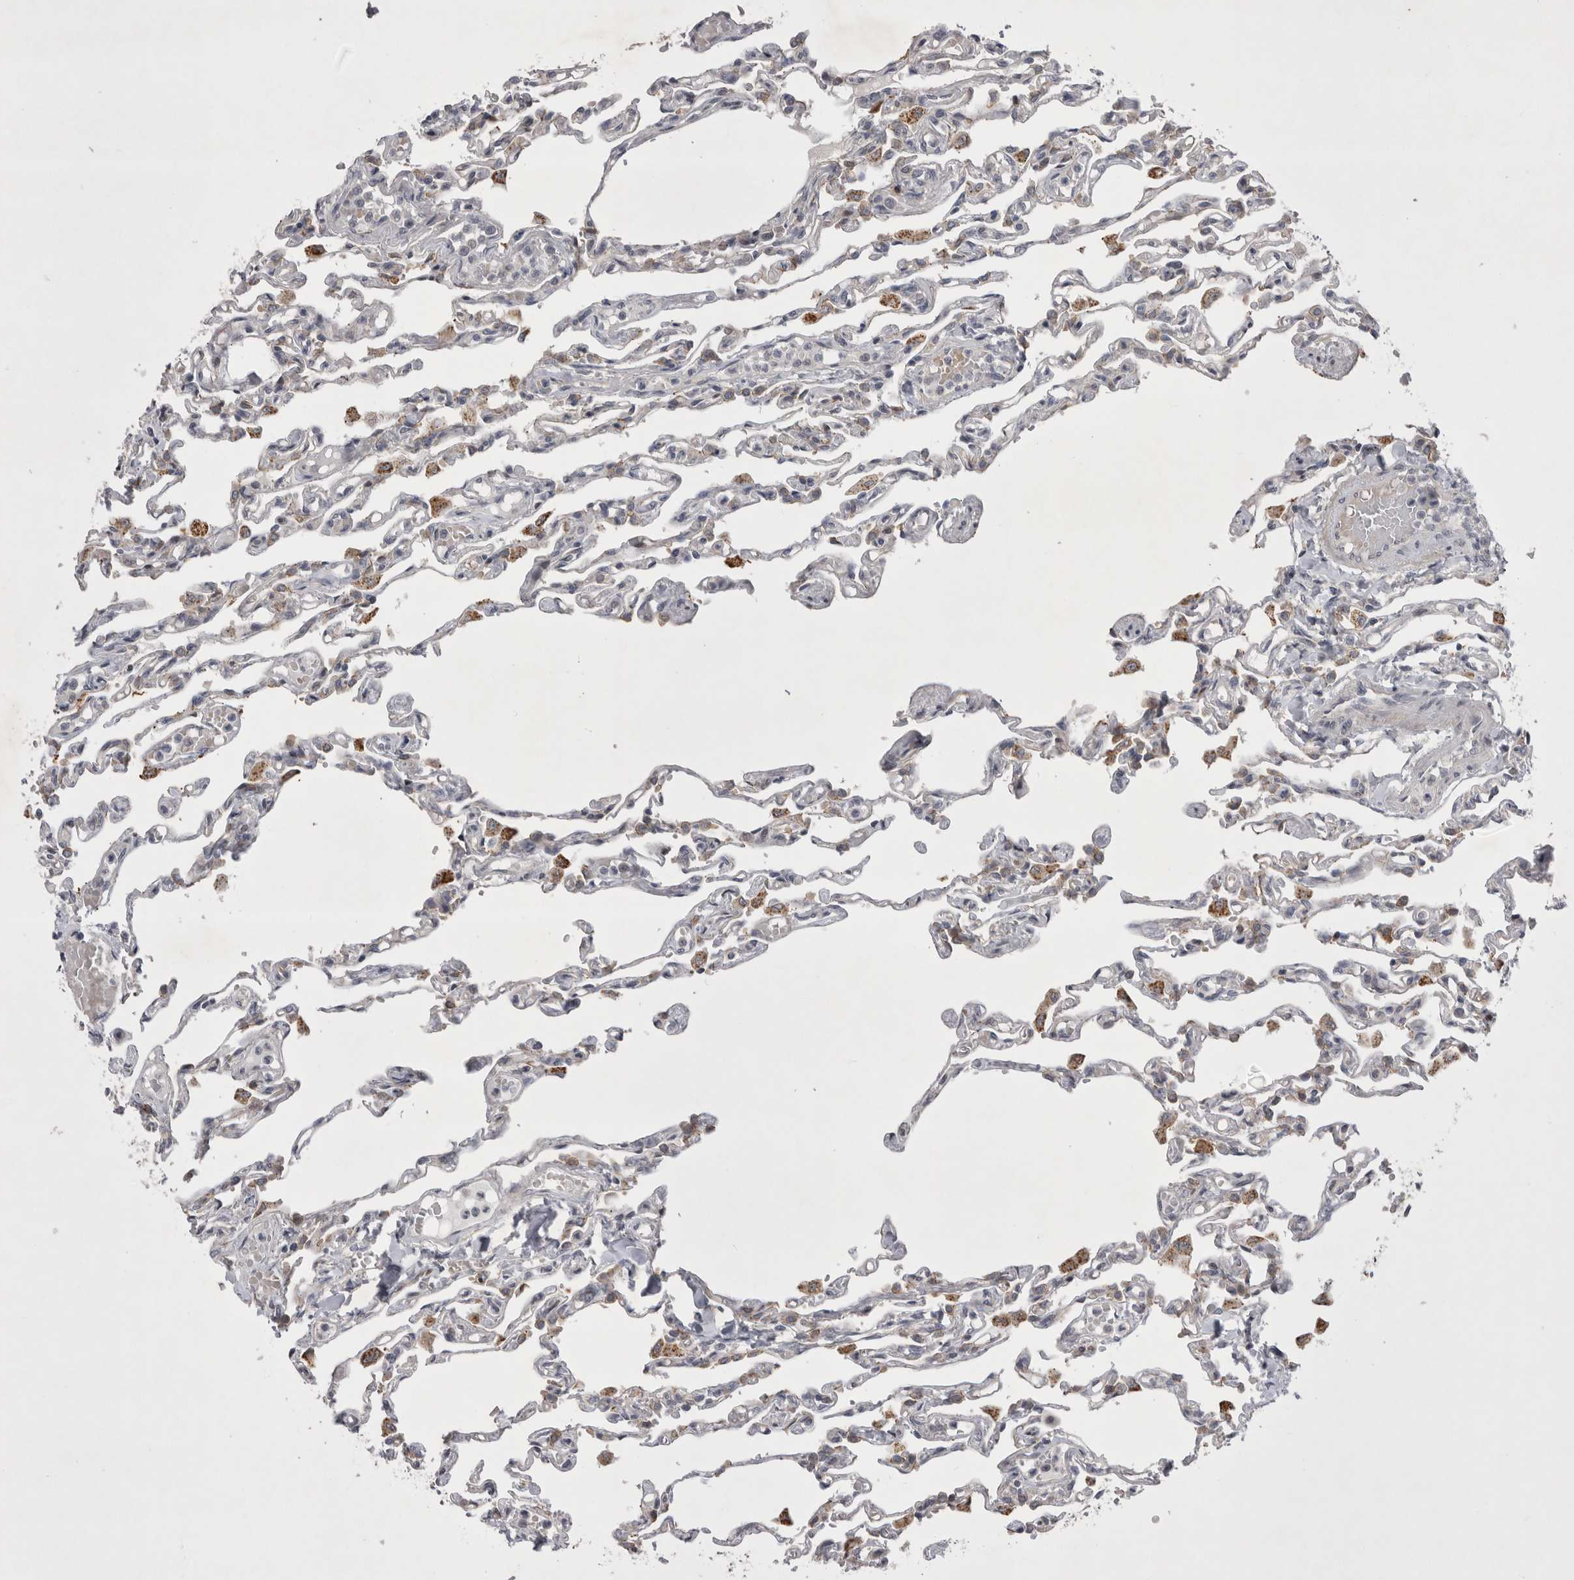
{"staining": {"intensity": "moderate", "quantity": "<25%", "location": "cytoplasmic/membranous"}, "tissue": "lung", "cell_type": "Alveolar cells", "image_type": "normal", "snomed": [{"axis": "morphology", "description": "Normal tissue, NOS"}, {"axis": "topography", "description": "Lung"}], "caption": "Brown immunohistochemical staining in benign human lung shows moderate cytoplasmic/membranous positivity in about <25% of alveolar cells. (DAB (3,3'-diaminobenzidine) IHC, brown staining for protein, blue staining for nuclei).", "gene": "NENF", "patient": {"sex": "male", "age": 21}}